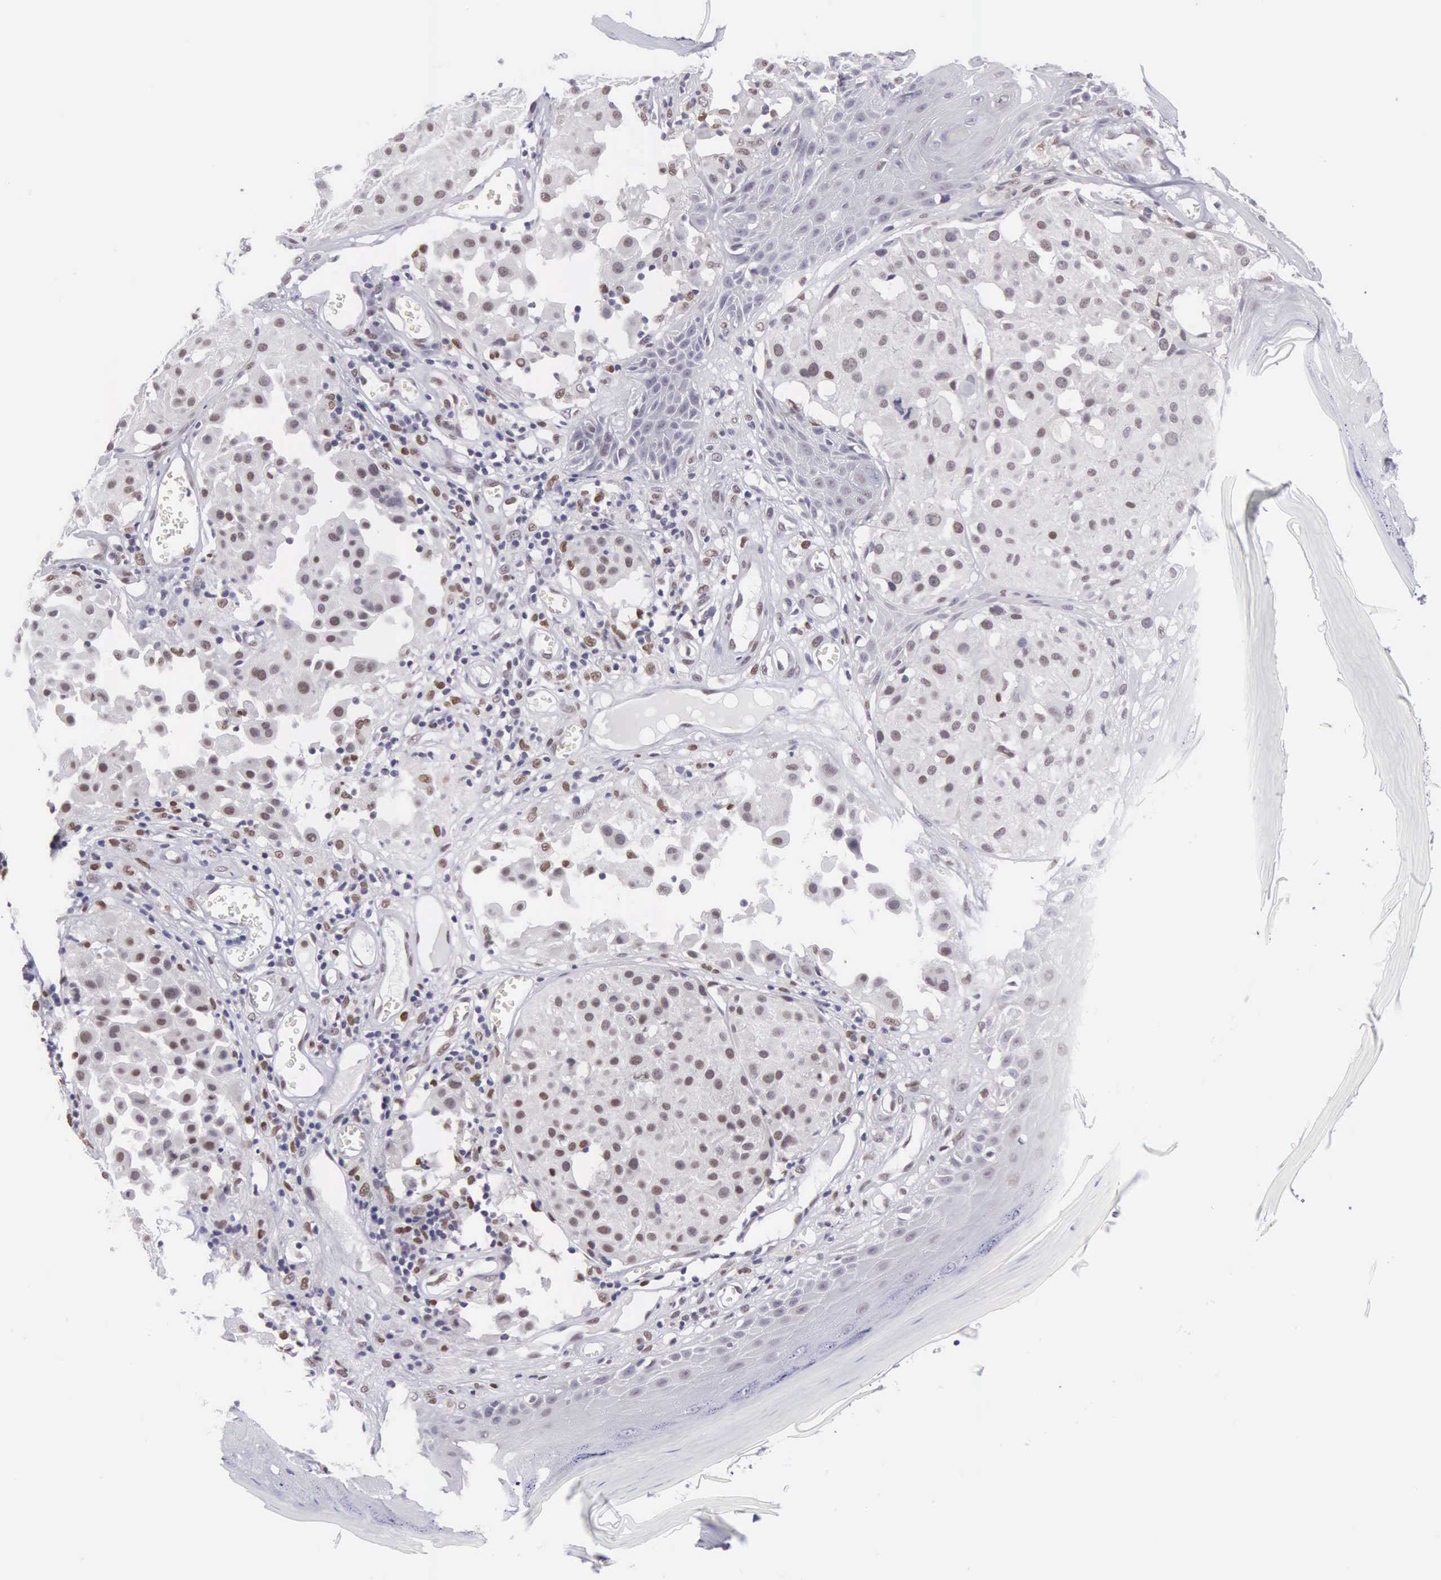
{"staining": {"intensity": "moderate", "quantity": ">75%", "location": "nuclear"}, "tissue": "melanoma", "cell_type": "Tumor cells", "image_type": "cancer", "snomed": [{"axis": "morphology", "description": "Malignant melanoma, NOS"}, {"axis": "topography", "description": "Skin"}], "caption": "Immunohistochemistry (IHC) micrograph of human melanoma stained for a protein (brown), which demonstrates medium levels of moderate nuclear staining in about >75% of tumor cells.", "gene": "ETV6", "patient": {"sex": "male", "age": 36}}